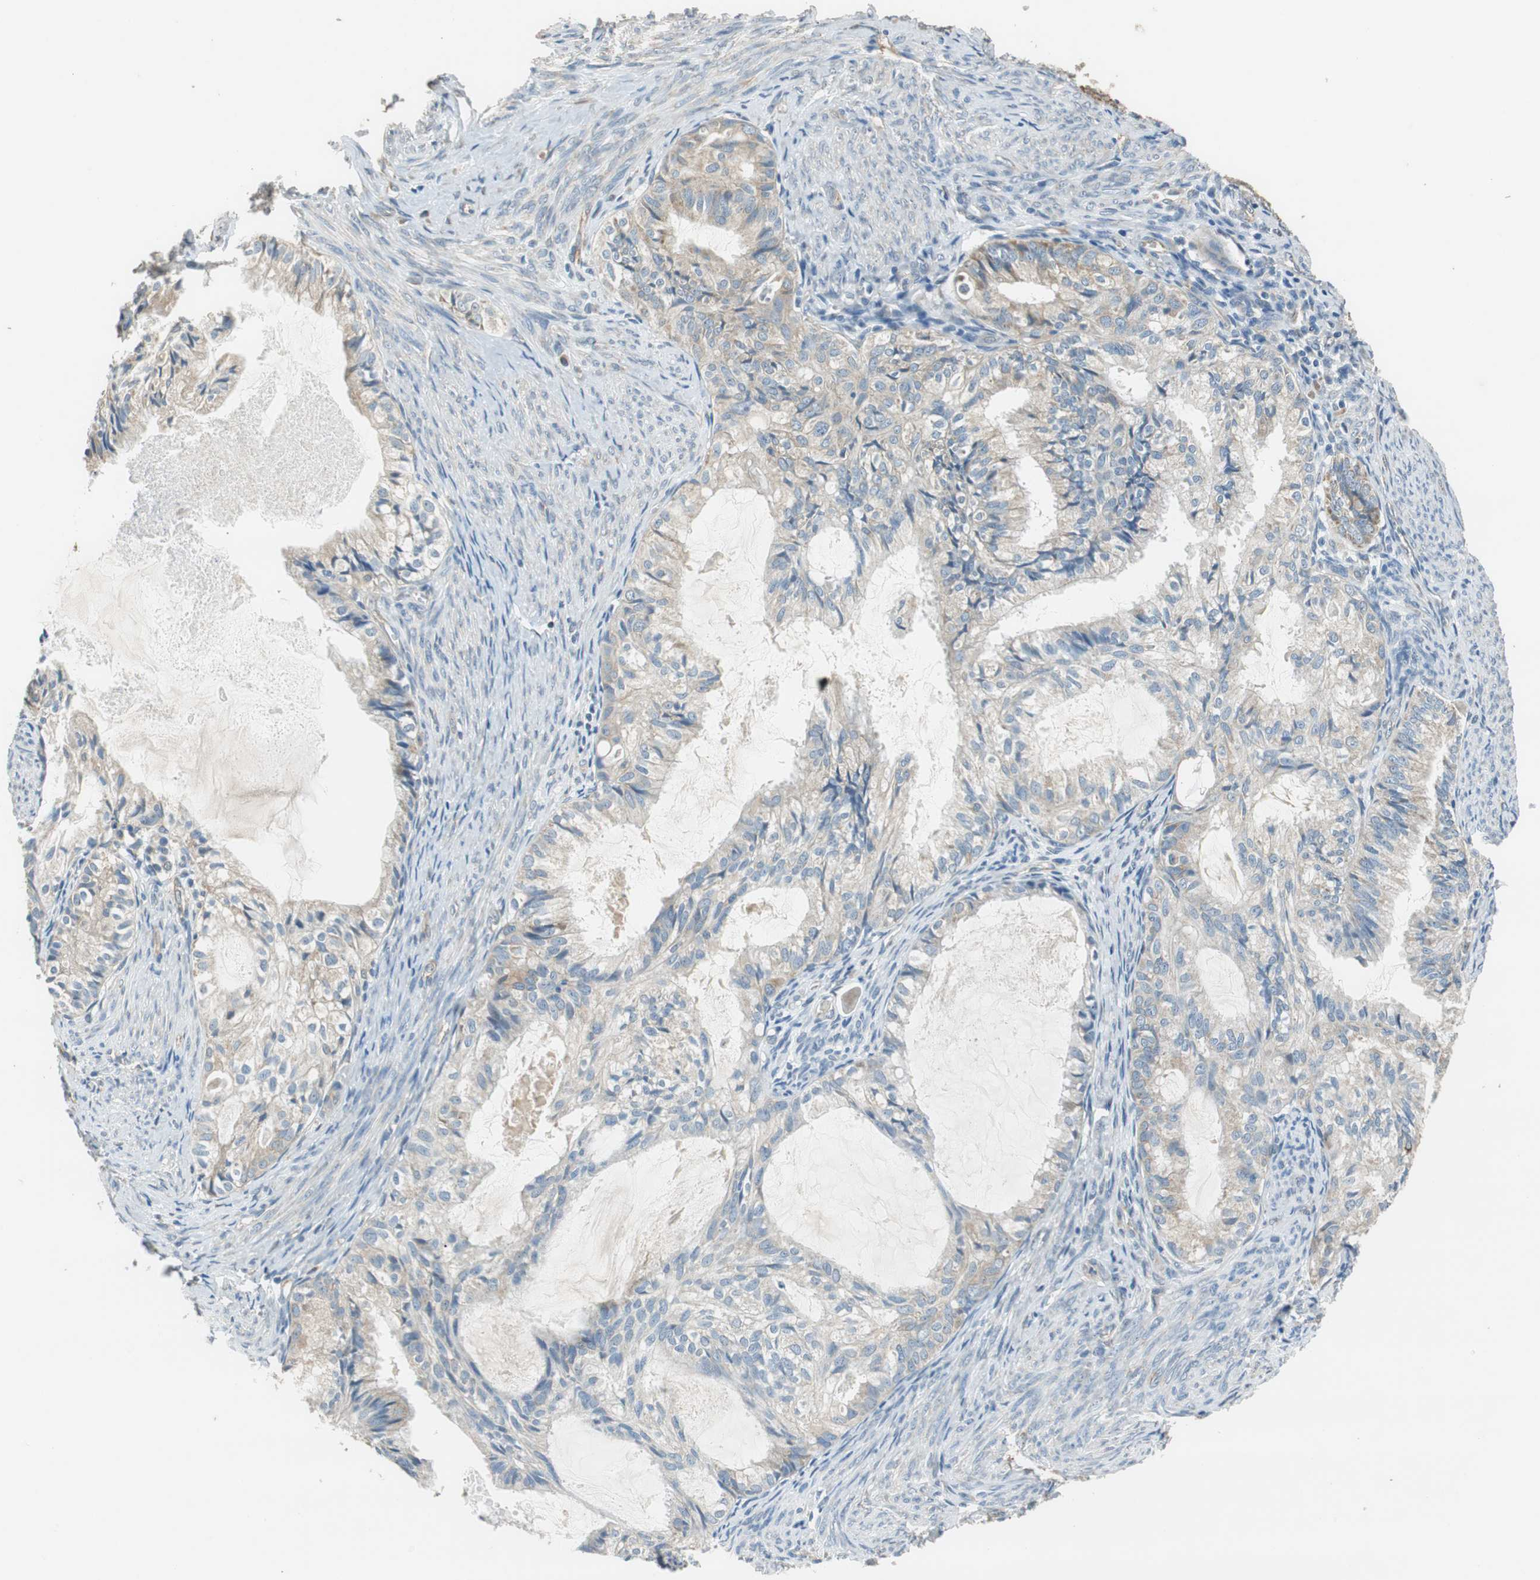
{"staining": {"intensity": "moderate", "quantity": "<25%", "location": "cytoplasmic/membranous"}, "tissue": "cervical cancer", "cell_type": "Tumor cells", "image_type": "cancer", "snomed": [{"axis": "morphology", "description": "Normal tissue, NOS"}, {"axis": "morphology", "description": "Adenocarcinoma, NOS"}, {"axis": "topography", "description": "Cervix"}, {"axis": "topography", "description": "Endometrium"}], "caption": "Immunohistochemical staining of human adenocarcinoma (cervical) reveals moderate cytoplasmic/membranous protein expression in approximately <25% of tumor cells.", "gene": "ALDH4A1", "patient": {"sex": "female", "age": 86}}